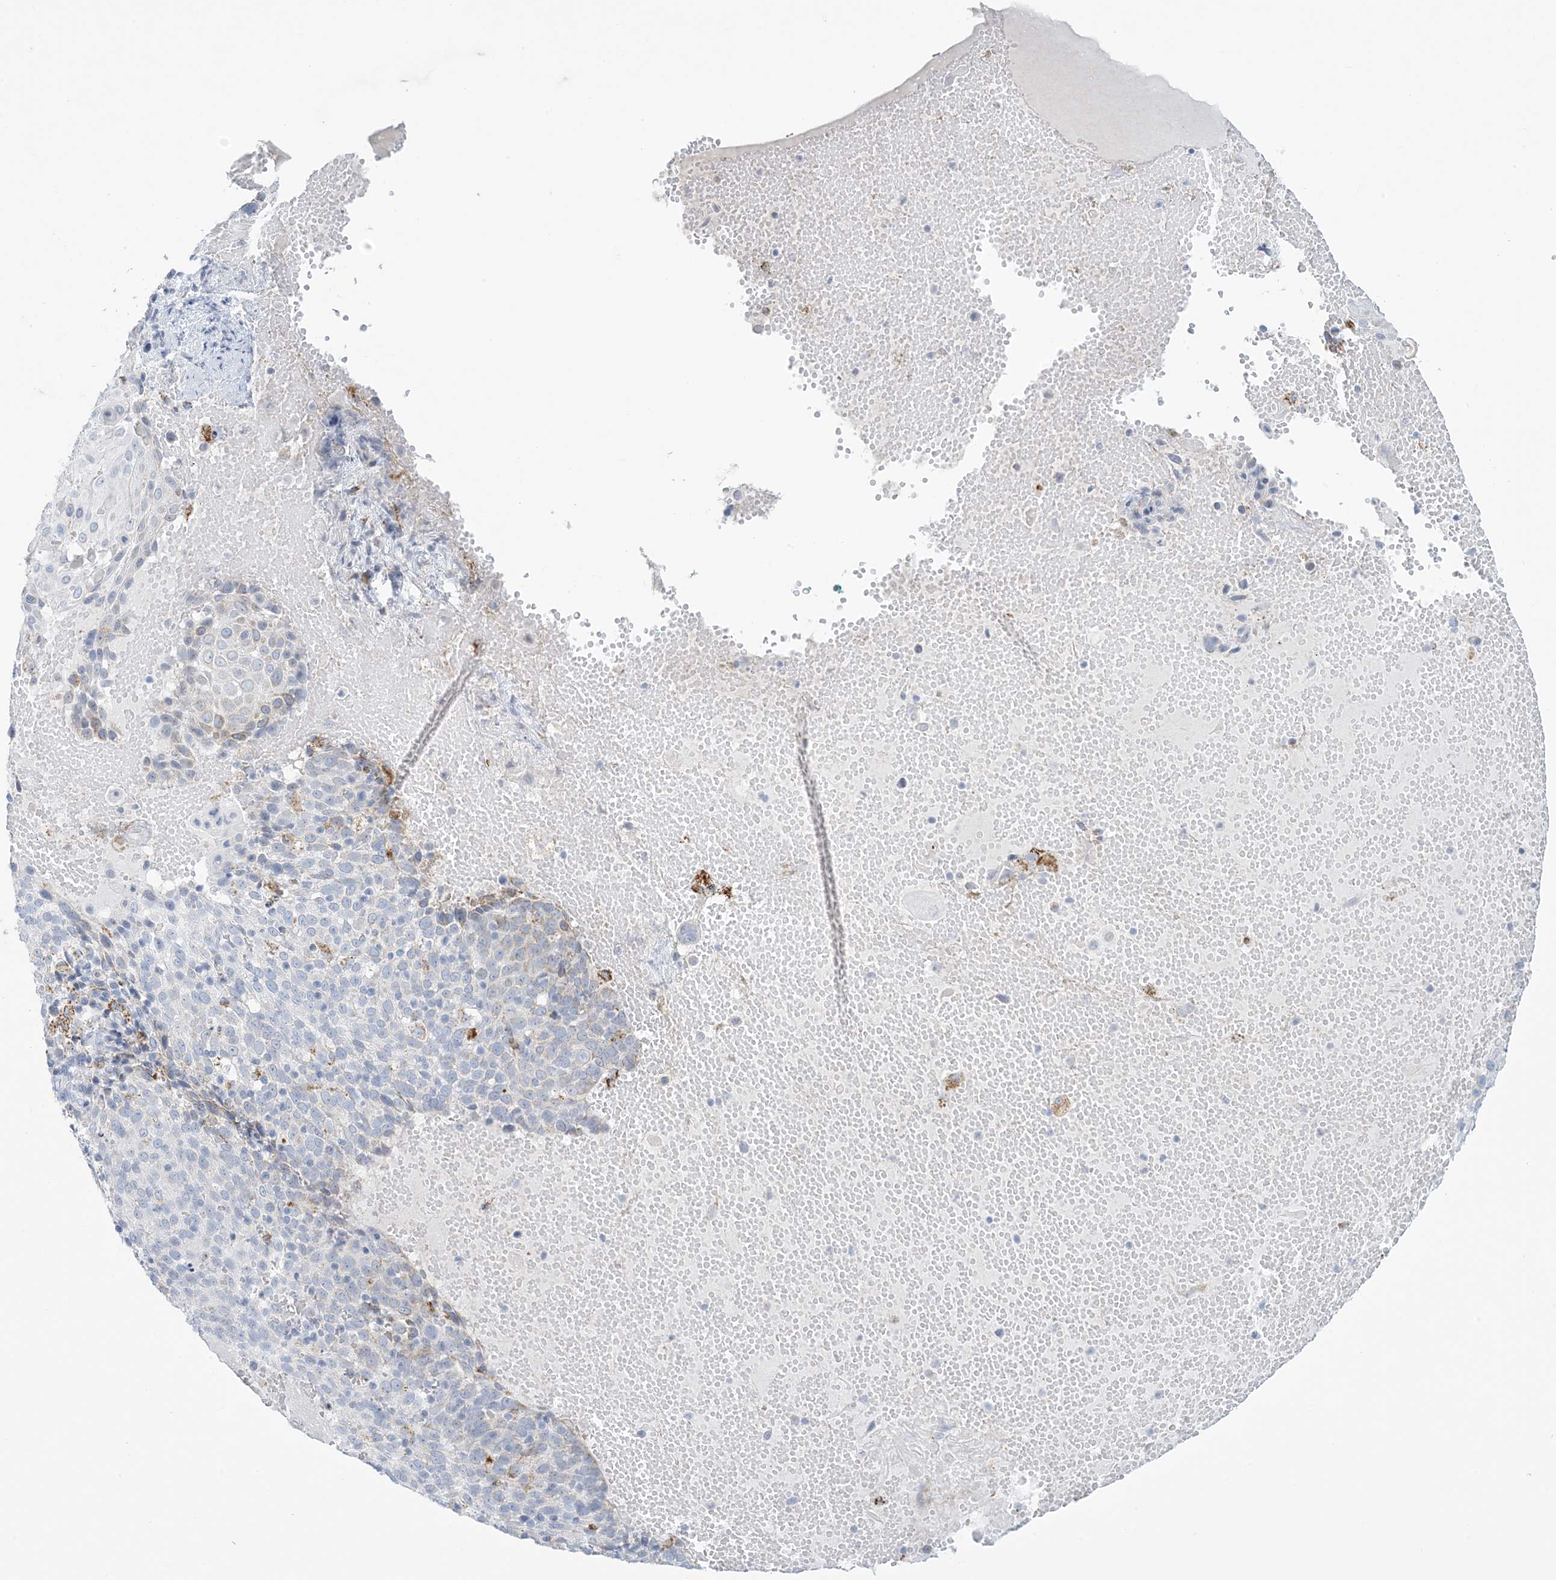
{"staining": {"intensity": "negative", "quantity": "none", "location": "none"}, "tissue": "cervical cancer", "cell_type": "Tumor cells", "image_type": "cancer", "snomed": [{"axis": "morphology", "description": "Squamous cell carcinoma, NOS"}, {"axis": "topography", "description": "Cervix"}], "caption": "Human cervical cancer (squamous cell carcinoma) stained for a protein using immunohistochemistry (IHC) reveals no expression in tumor cells.", "gene": "ZDHHC4", "patient": {"sex": "female", "age": 74}}